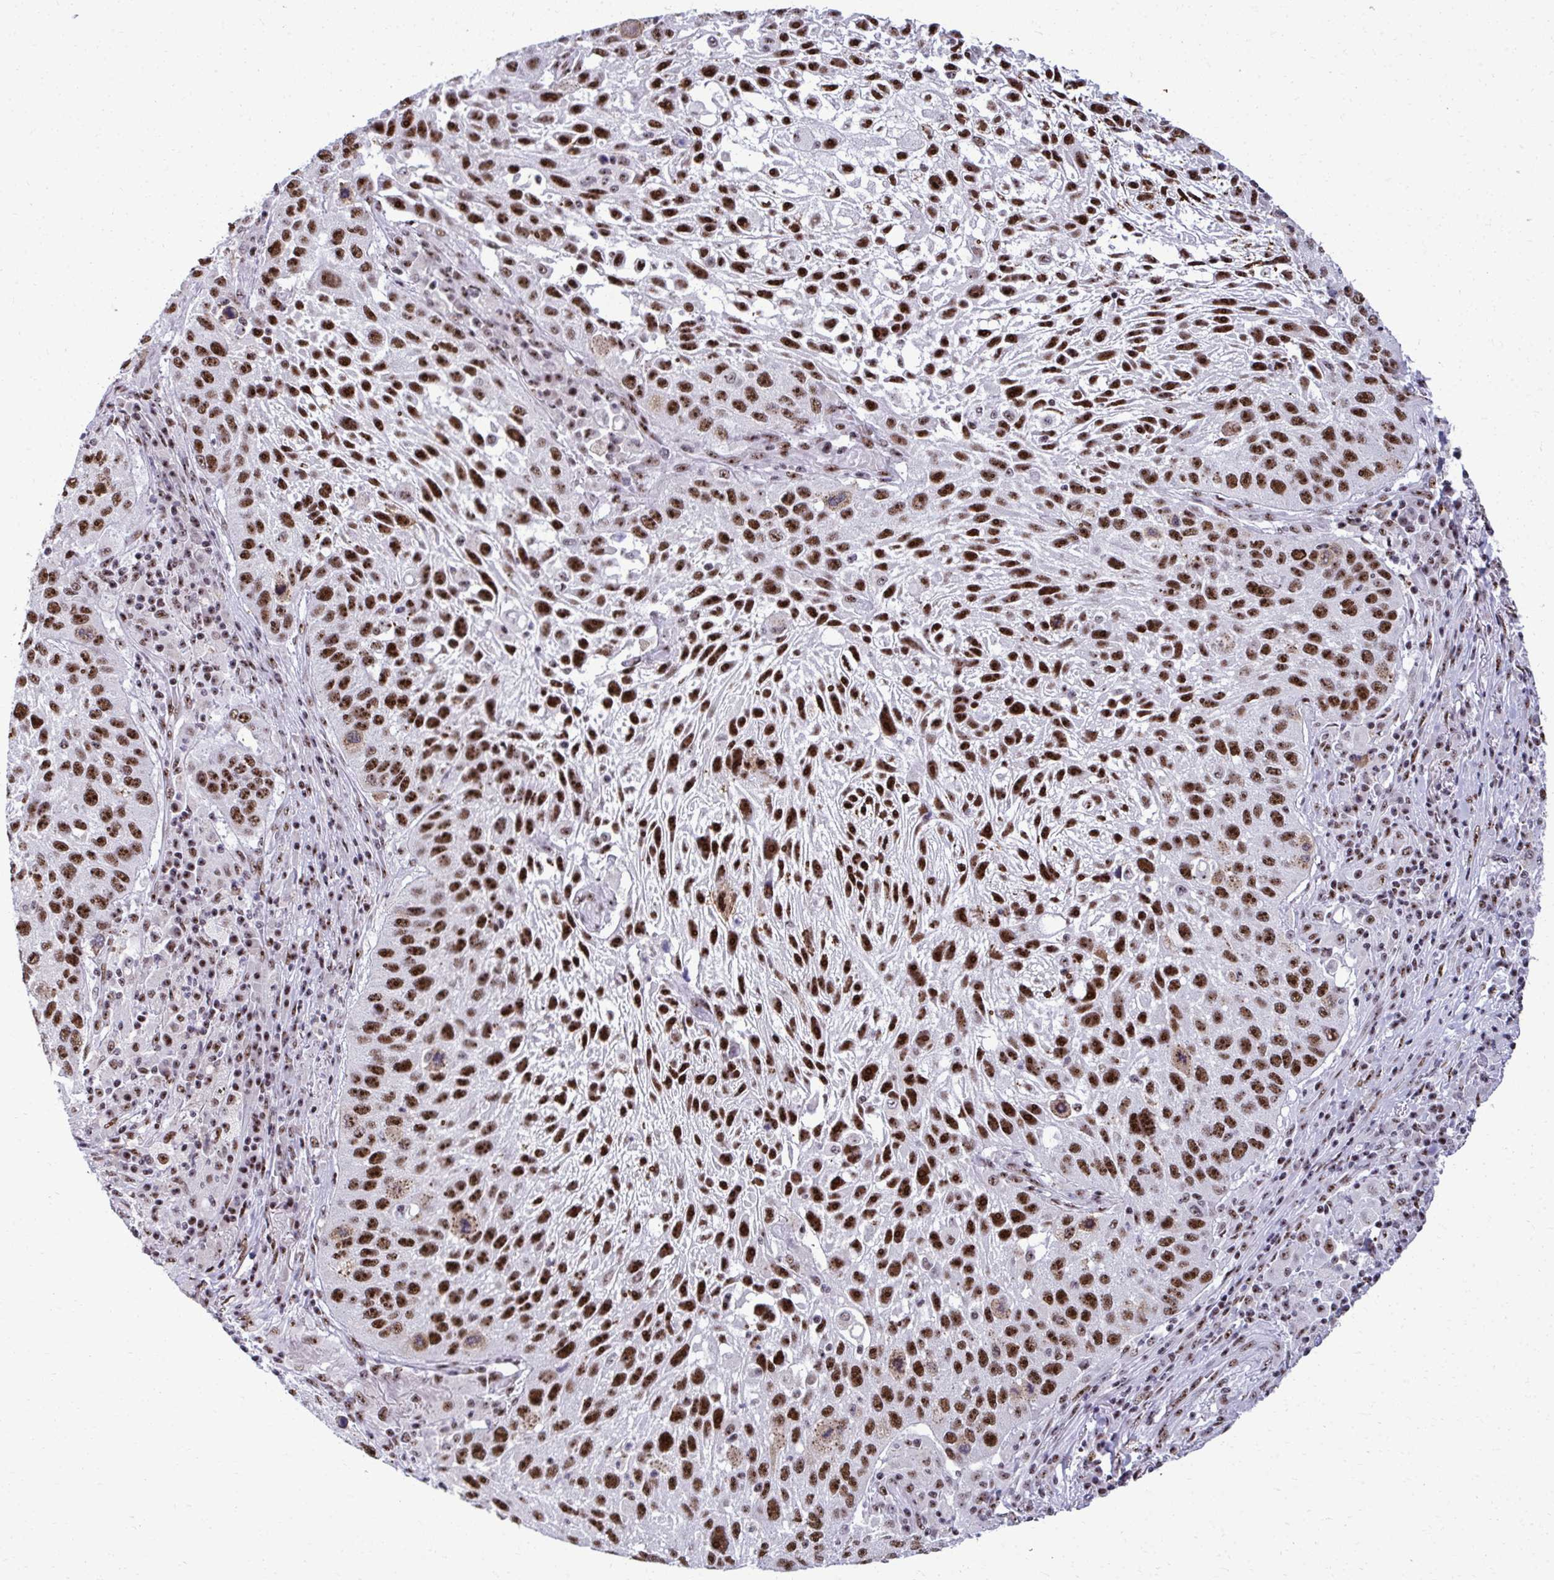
{"staining": {"intensity": "strong", "quantity": ">75%", "location": "nuclear"}, "tissue": "lung cancer", "cell_type": "Tumor cells", "image_type": "cancer", "snomed": [{"axis": "morphology", "description": "Normal morphology"}, {"axis": "morphology", "description": "Squamous cell carcinoma, NOS"}, {"axis": "topography", "description": "Lymph node"}, {"axis": "topography", "description": "Lung"}], "caption": "Lung cancer (squamous cell carcinoma) stained with DAB immunohistochemistry (IHC) exhibits high levels of strong nuclear positivity in about >75% of tumor cells.", "gene": "PELP1", "patient": {"sex": "male", "age": 67}}